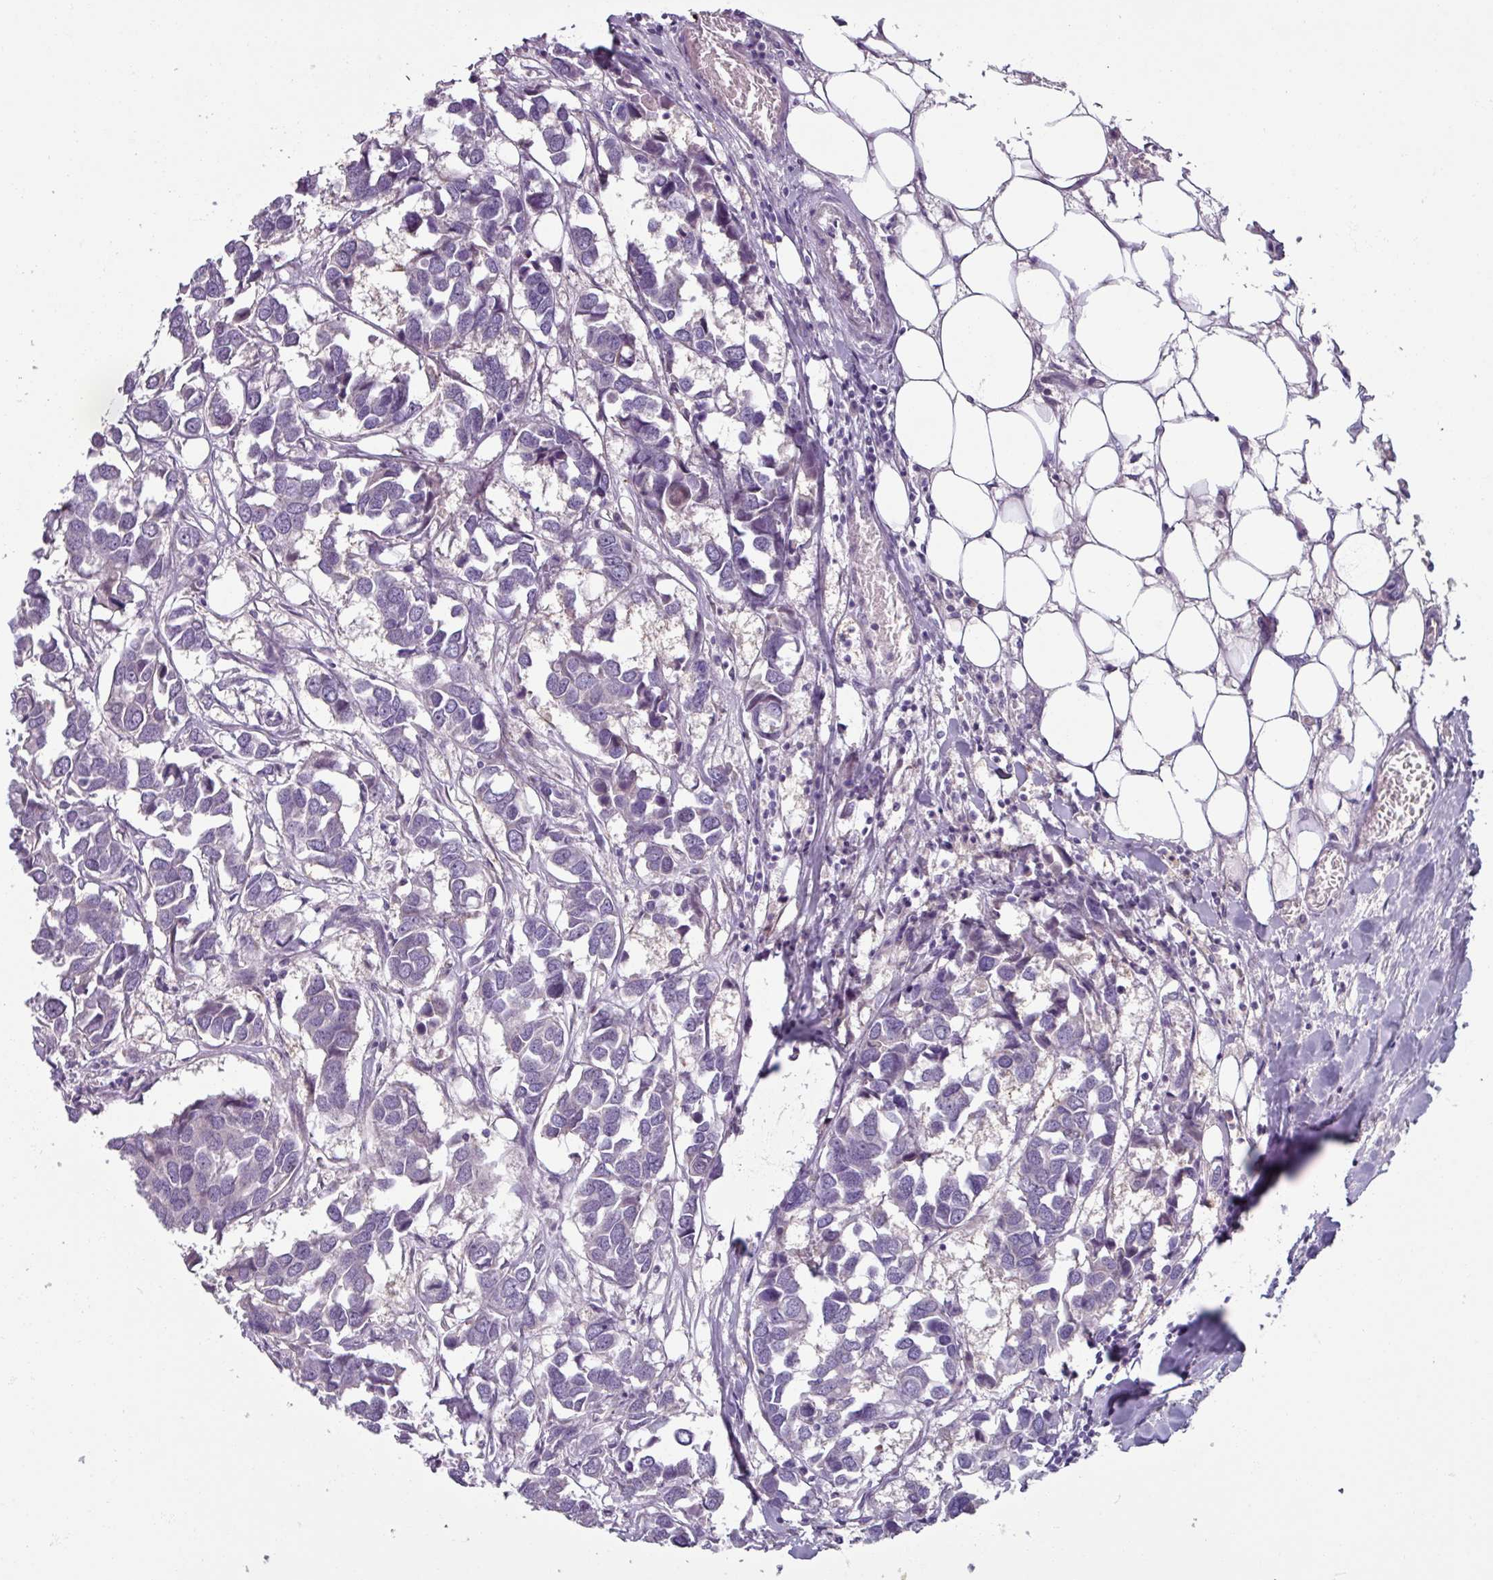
{"staining": {"intensity": "negative", "quantity": "none", "location": "none"}, "tissue": "breast cancer", "cell_type": "Tumor cells", "image_type": "cancer", "snomed": [{"axis": "morphology", "description": "Duct carcinoma"}, {"axis": "topography", "description": "Breast"}], "caption": "This is an IHC micrograph of human breast cancer. There is no positivity in tumor cells.", "gene": "SMIM11", "patient": {"sex": "female", "age": 83}}